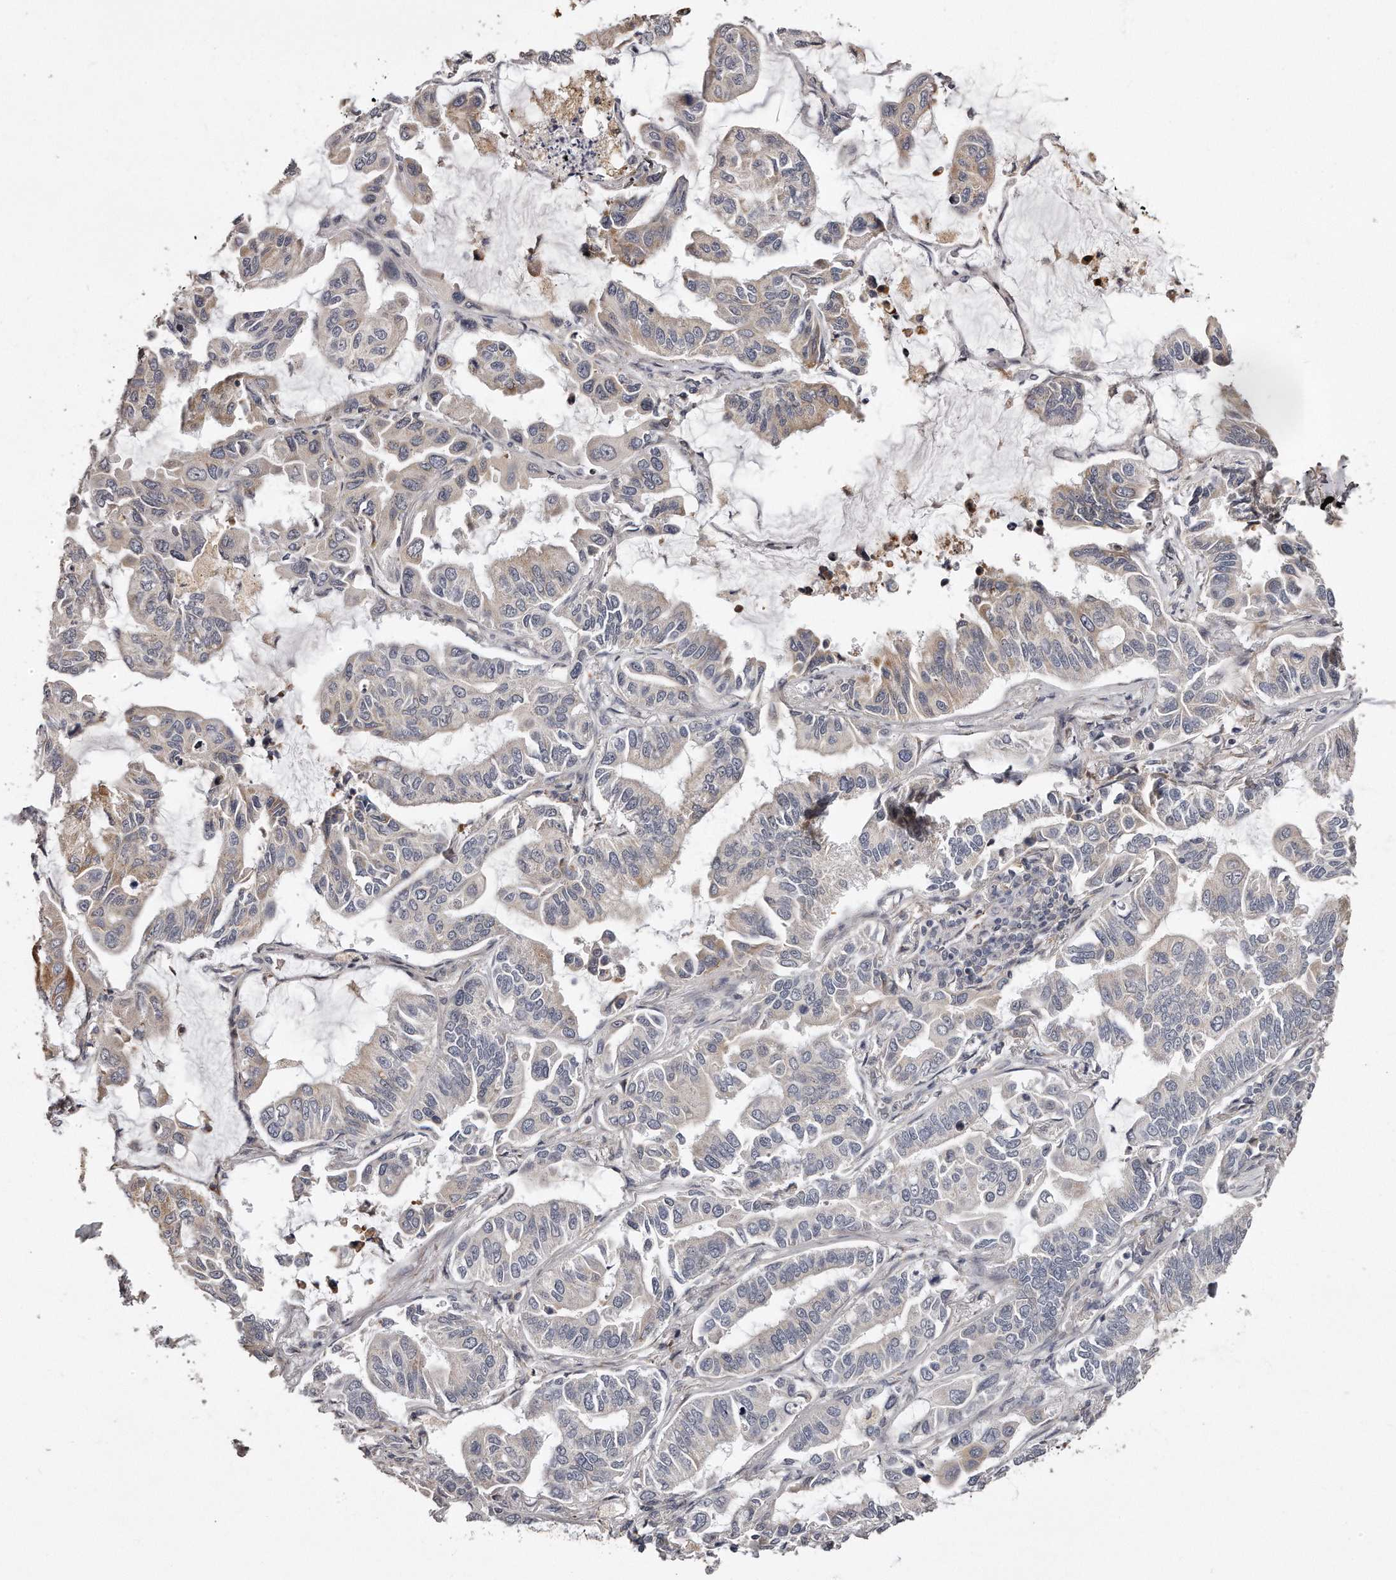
{"staining": {"intensity": "weak", "quantity": "<25%", "location": "cytoplasmic/membranous"}, "tissue": "lung cancer", "cell_type": "Tumor cells", "image_type": "cancer", "snomed": [{"axis": "morphology", "description": "Adenocarcinoma, NOS"}, {"axis": "topography", "description": "Lung"}], "caption": "Lung adenocarcinoma was stained to show a protein in brown. There is no significant staining in tumor cells. Nuclei are stained in blue.", "gene": "TRAPPC14", "patient": {"sex": "male", "age": 64}}